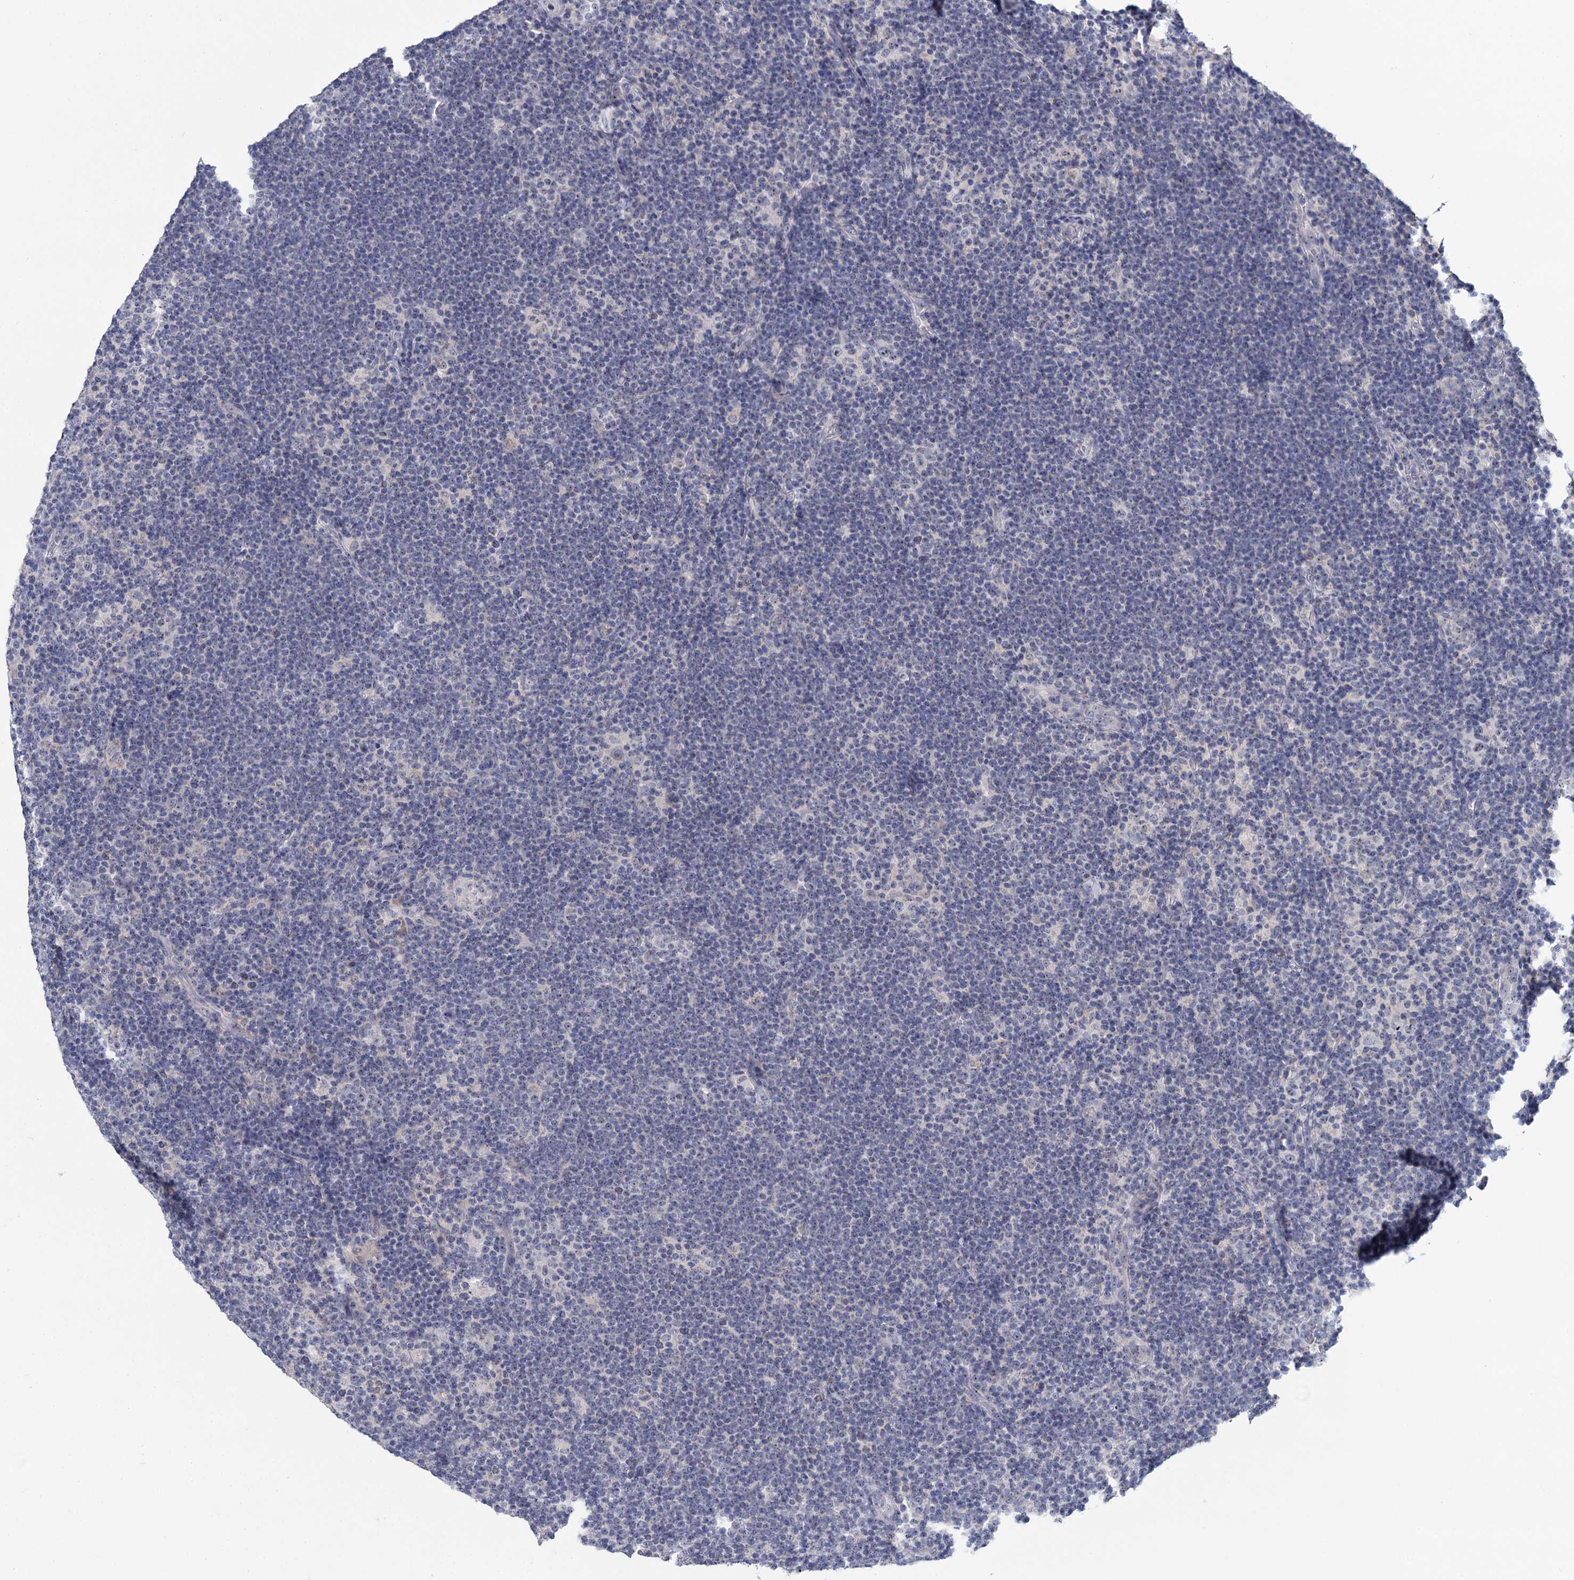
{"staining": {"intensity": "negative", "quantity": "none", "location": "none"}, "tissue": "lymphoma", "cell_type": "Tumor cells", "image_type": "cancer", "snomed": [{"axis": "morphology", "description": "Hodgkin's disease, NOS"}, {"axis": "topography", "description": "Lymph node"}], "caption": "High magnification brightfield microscopy of lymphoma stained with DAB (brown) and counterstained with hematoxylin (blue): tumor cells show no significant expression.", "gene": "SFN", "patient": {"sex": "female", "age": 57}}